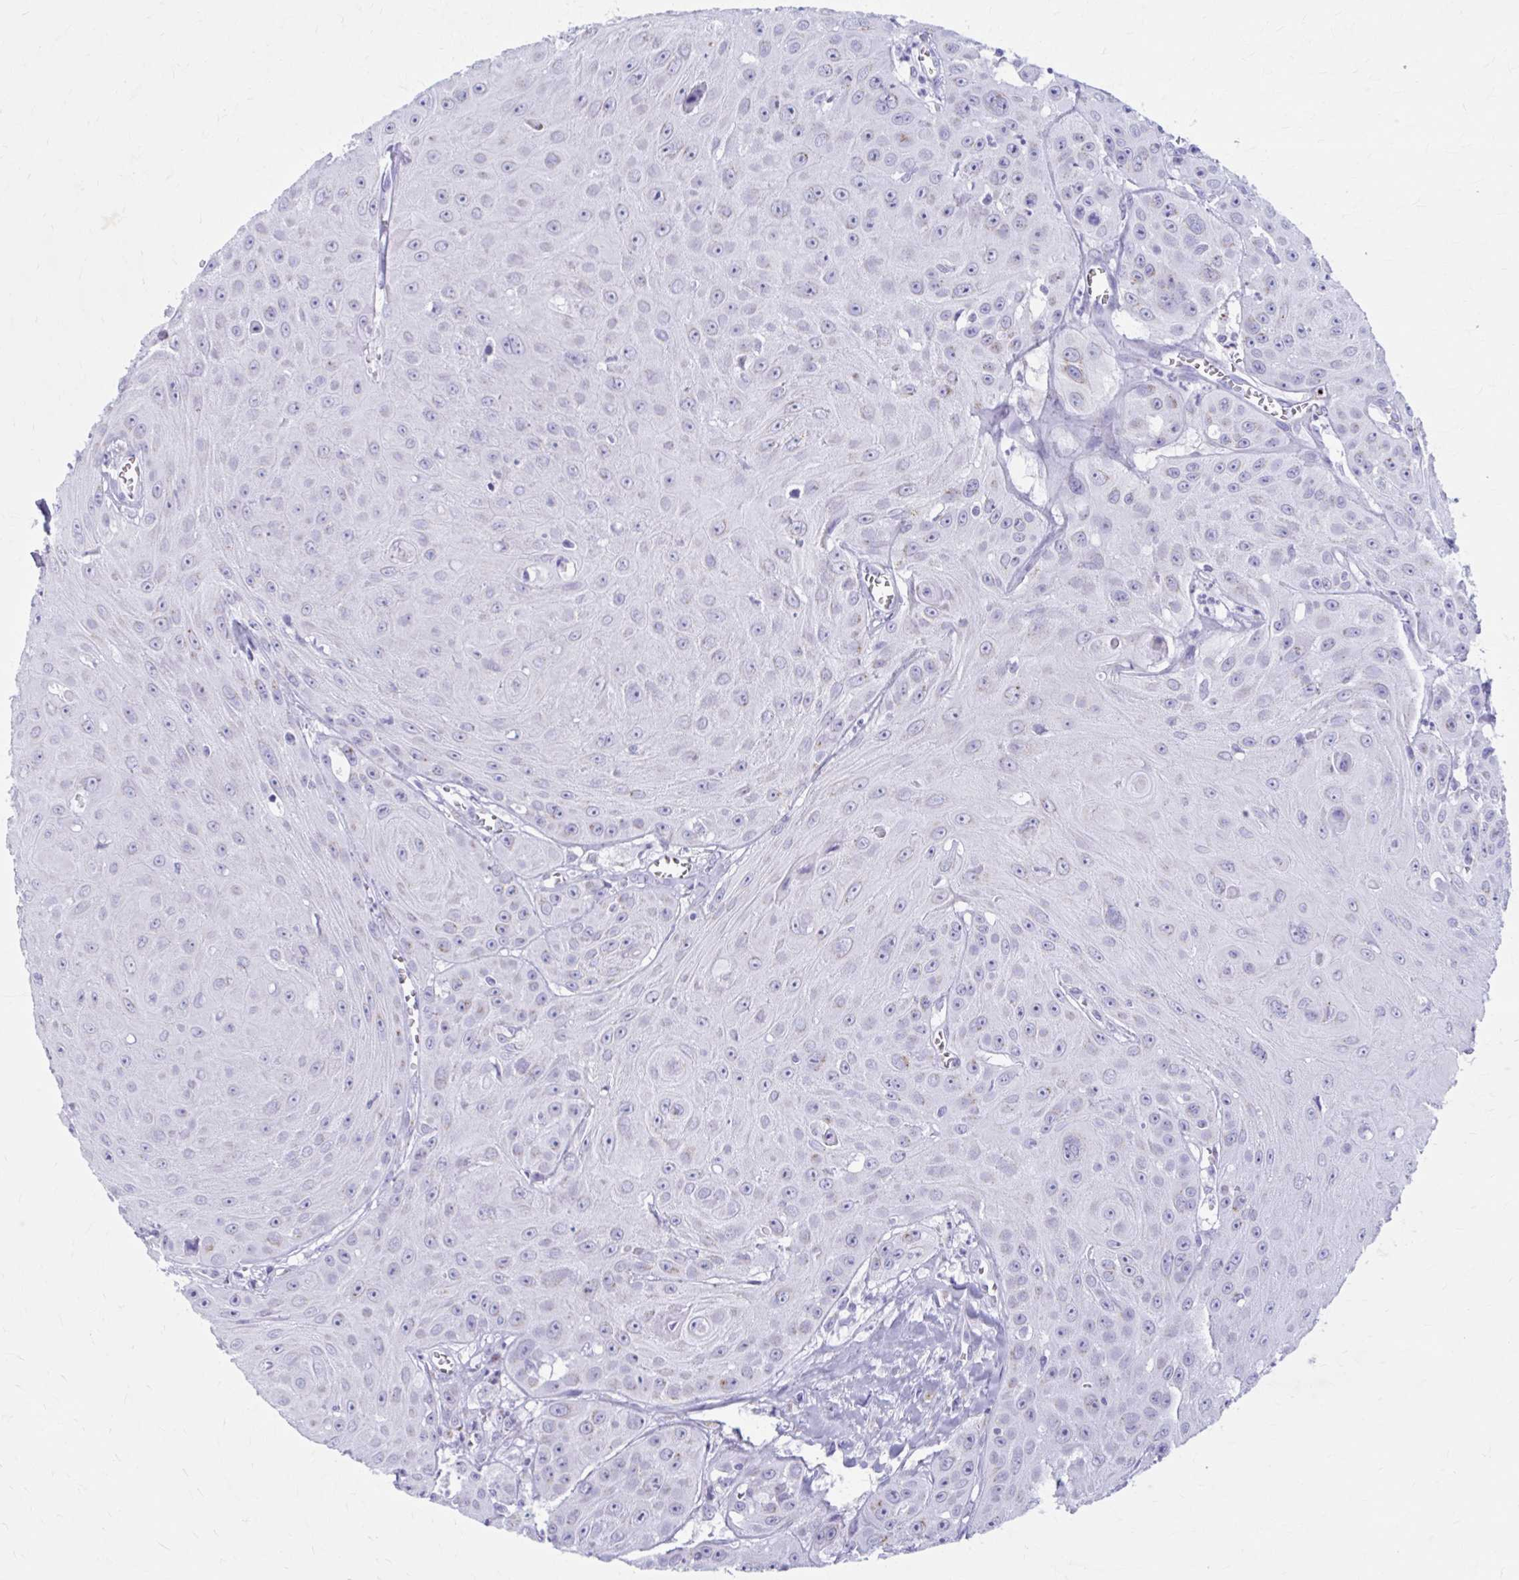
{"staining": {"intensity": "negative", "quantity": "none", "location": "none"}, "tissue": "head and neck cancer", "cell_type": "Tumor cells", "image_type": "cancer", "snomed": [{"axis": "morphology", "description": "Squamous cell carcinoma, NOS"}, {"axis": "topography", "description": "Oral tissue"}, {"axis": "topography", "description": "Head-Neck"}], "caption": "High magnification brightfield microscopy of head and neck cancer stained with DAB (brown) and counterstained with hematoxylin (blue): tumor cells show no significant positivity.", "gene": "KCNE2", "patient": {"sex": "male", "age": 81}}